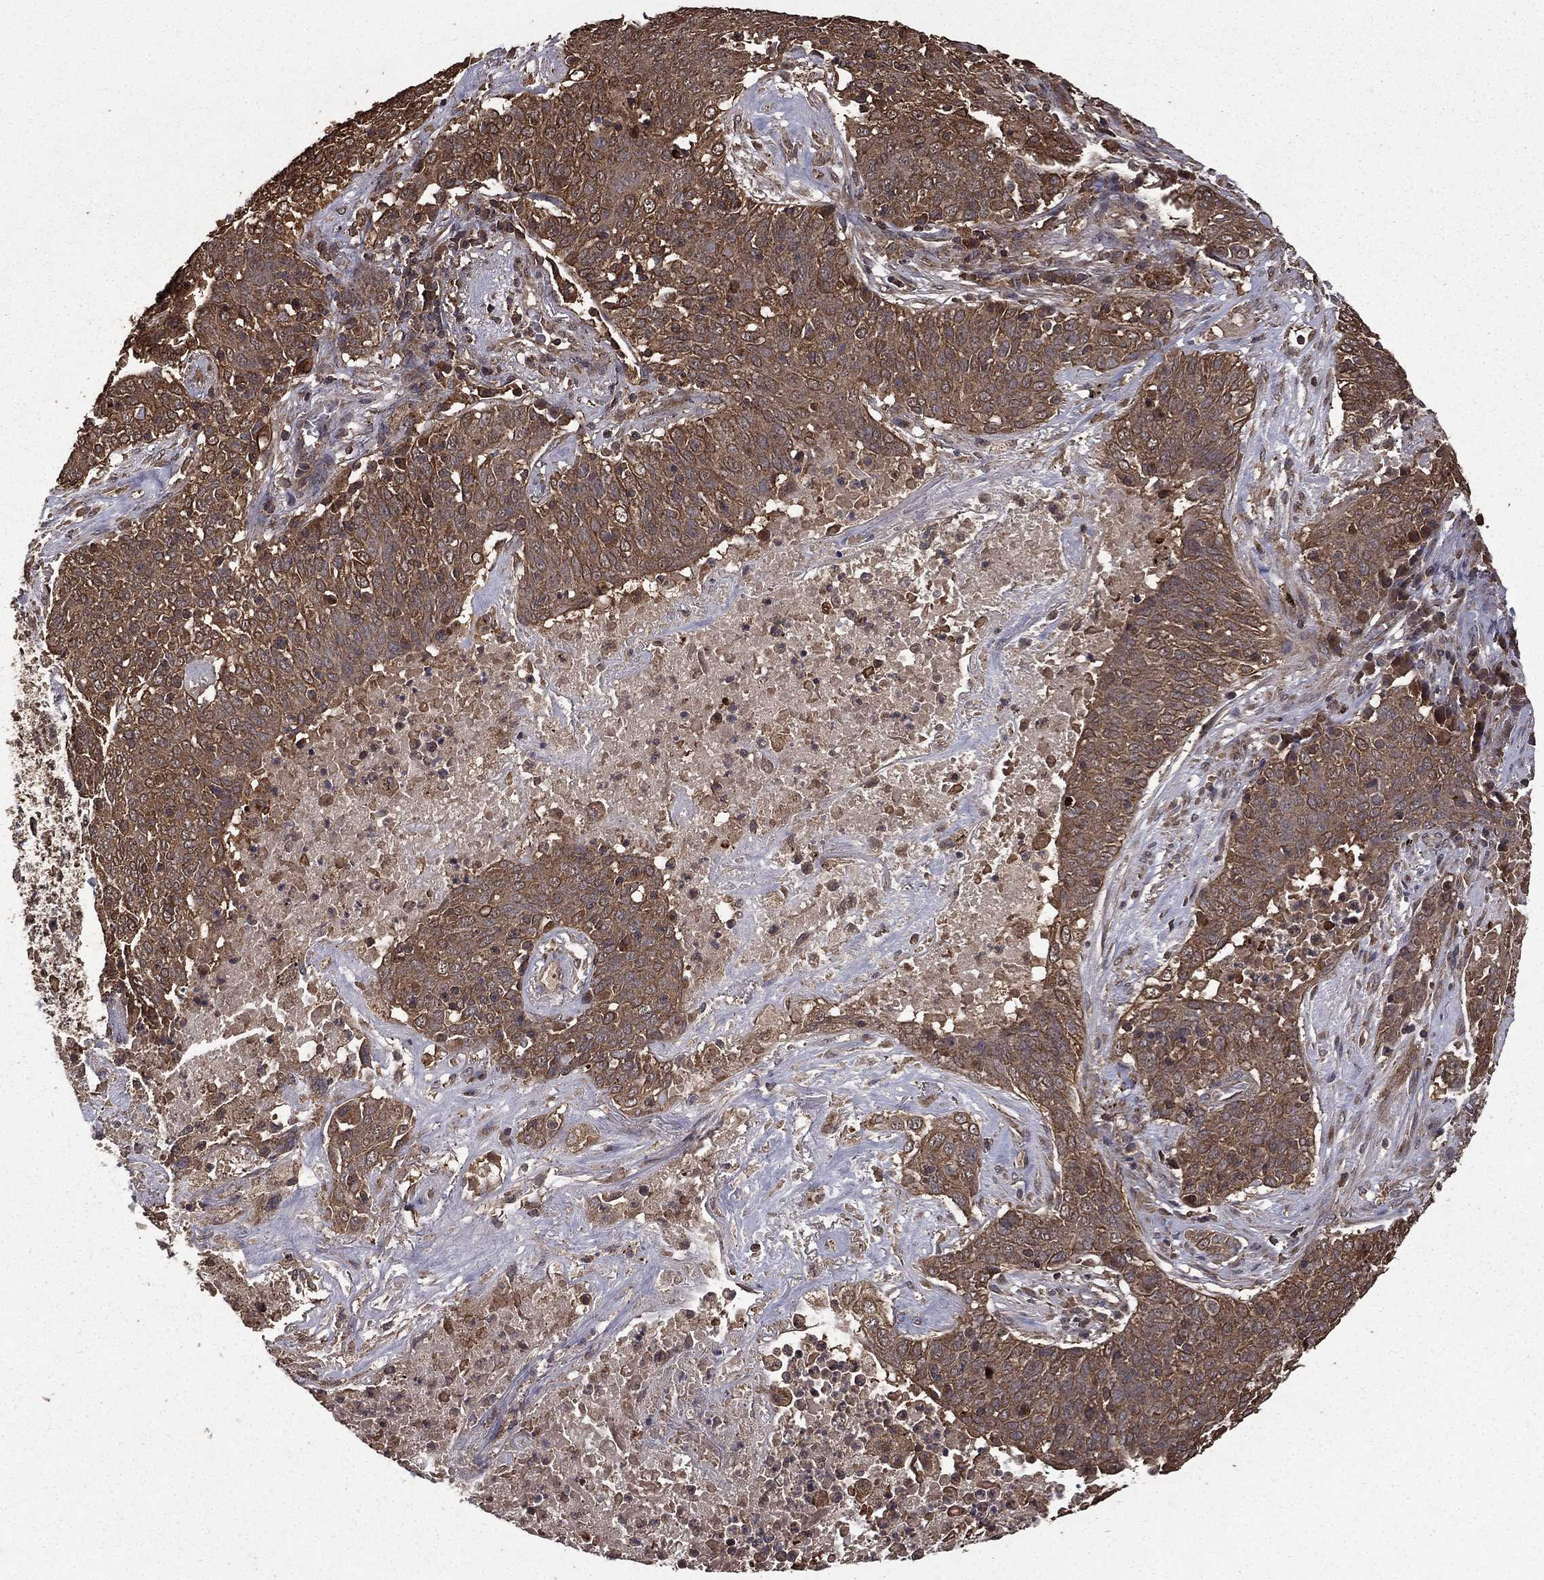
{"staining": {"intensity": "moderate", "quantity": "25%-75%", "location": "cytoplasmic/membranous"}, "tissue": "lung cancer", "cell_type": "Tumor cells", "image_type": "cancer", "snomed": [{"axis": "morphology", "description": "Squamous cell carcinoma, NOS"}, {"axis": "topography", "description": "Lung"}], "caption": "Squamous cell carcinoma (lung) stained with a brown dye displays moderate cytoplasmic/membranous positive staining in about 25%-75% of tumor cells.", "gene": "BIRC6", "patient": {"sex": "male", "age": 82}}